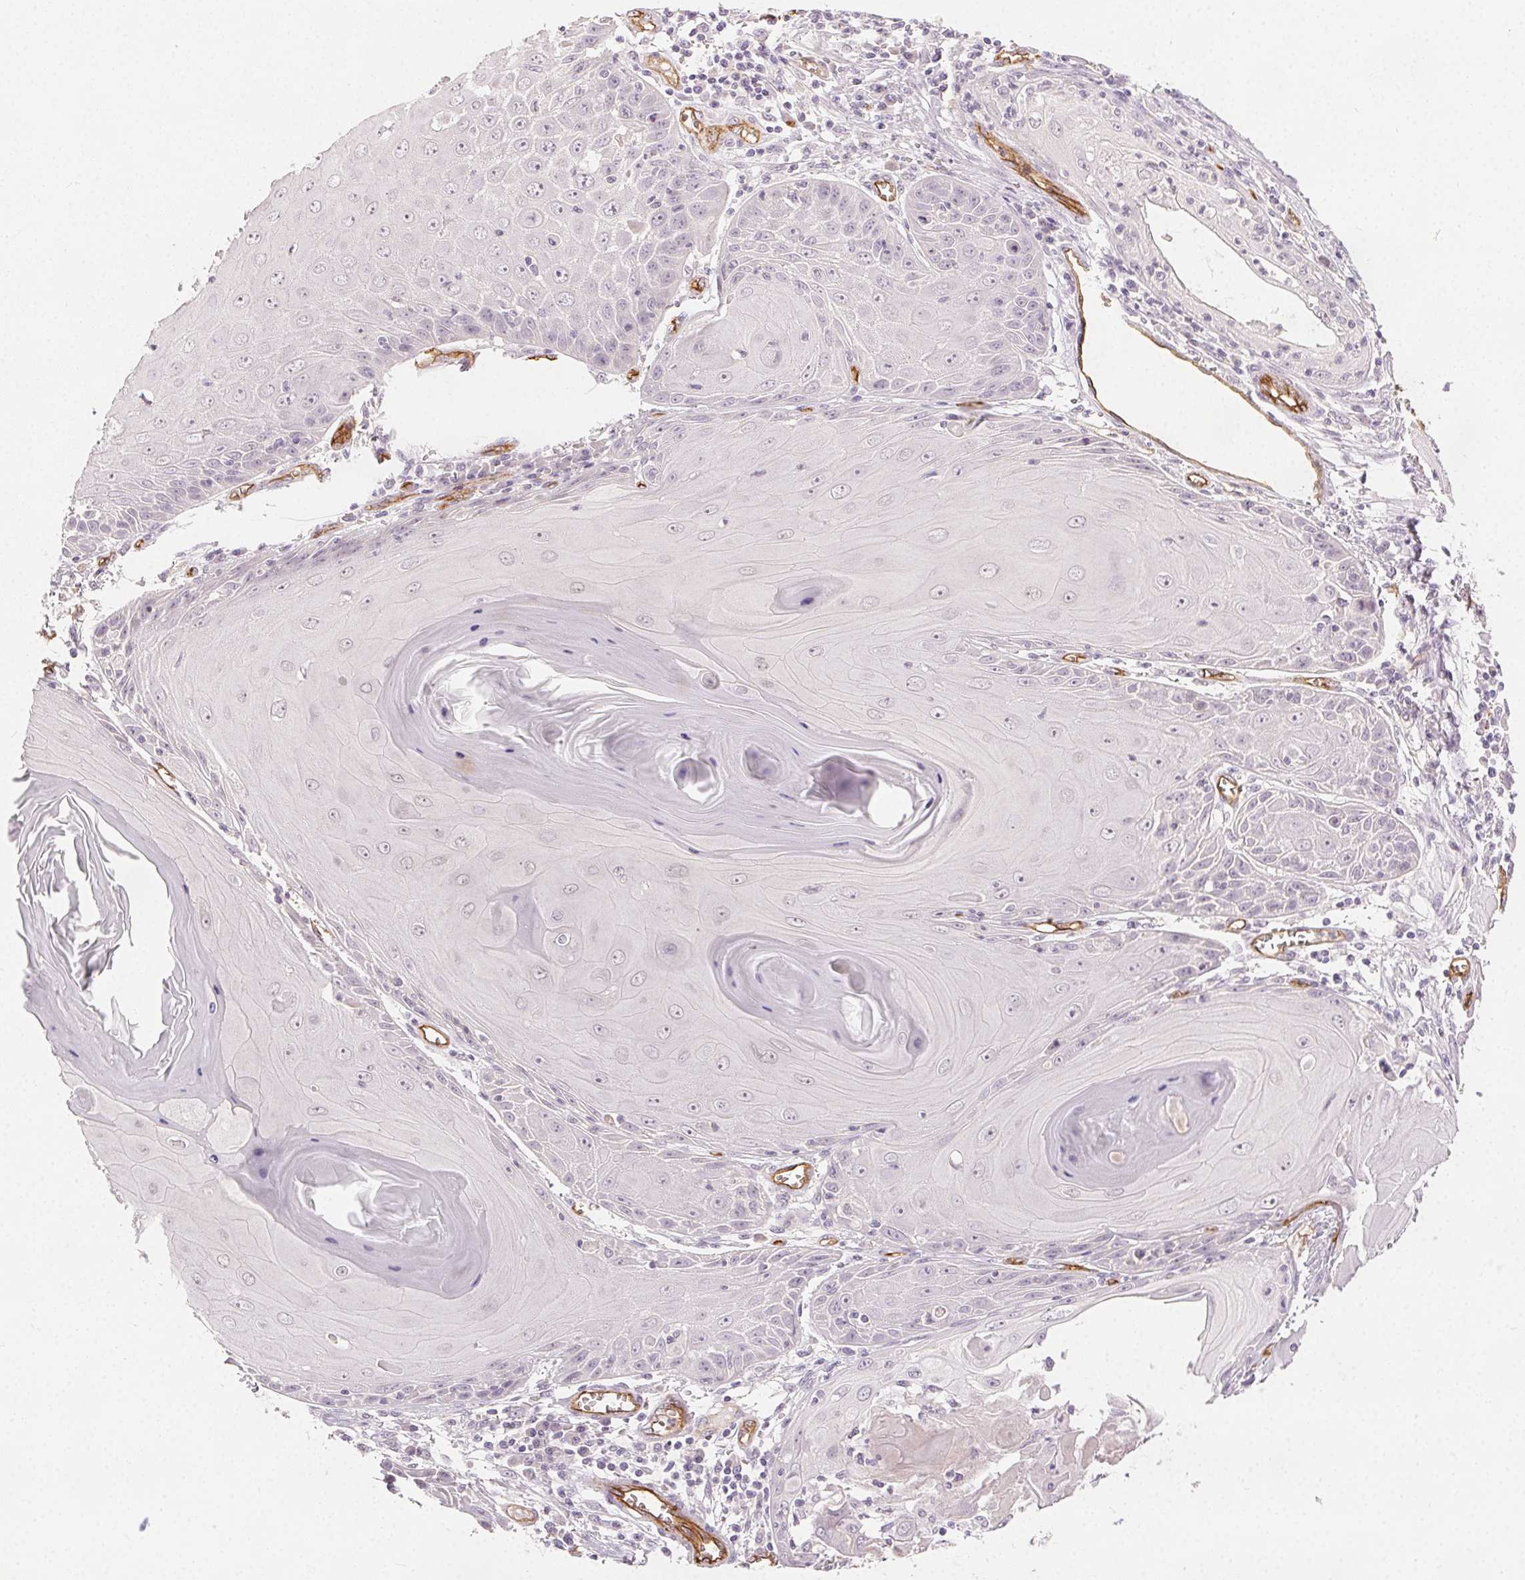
{"staining": {"intensity": "negative", "quantity": "none", "location": "none"}, "tissue": "skin cancer", "cell_type": "Tumor cells", "image_type": "cancer", "snomed": [{"axis": "morphology", "description": "Squamous cell carcinoma, NOS"}, {"axis": "topography", "description": "Skin"}, {"axis": "topography", "description": "Vulva"}], "caption": "The photomicrograph shows no staining of tumor cells in skin cancer (squamous cell carcinoma).", "gene": "PODXL", "patient": {"sex": "female", "age": 85}}